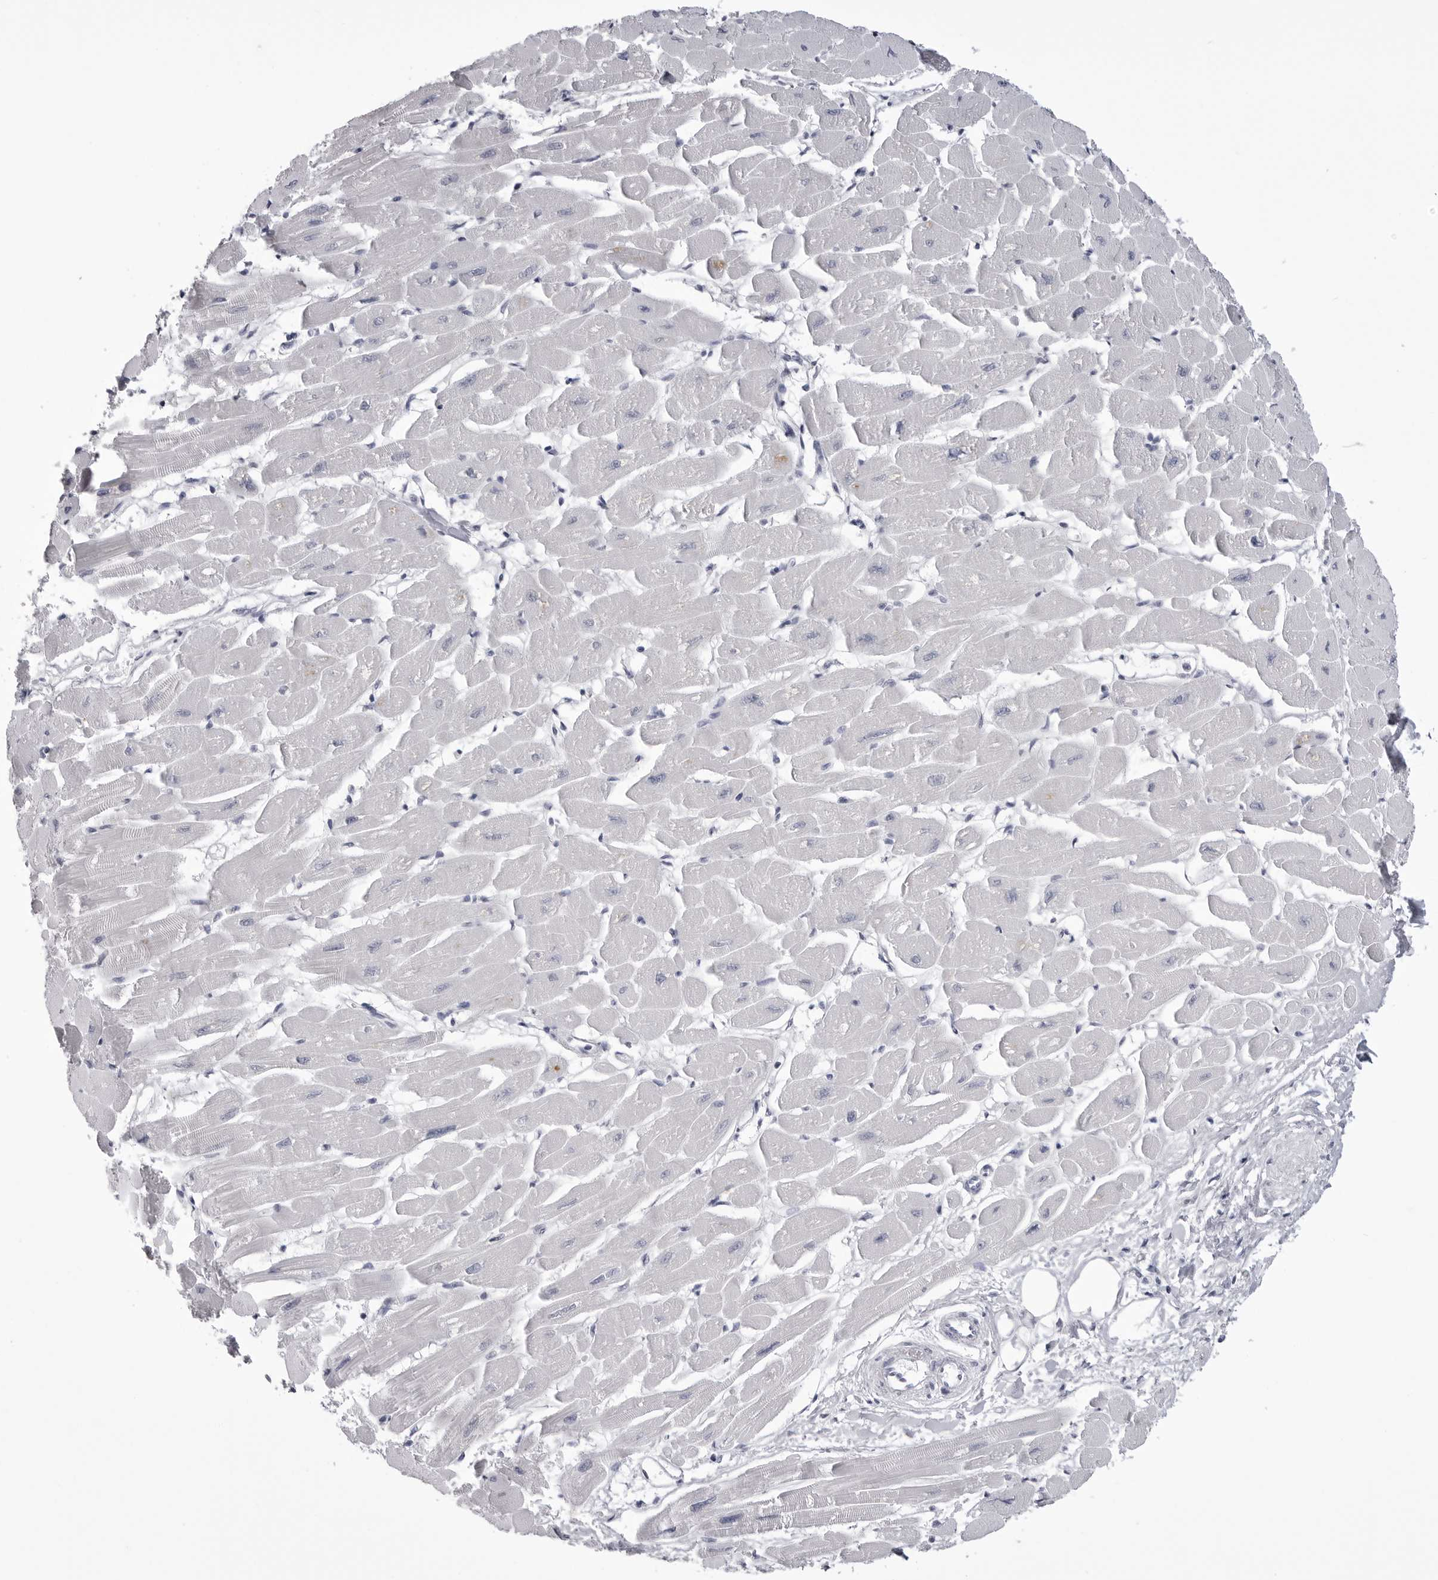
{"staining": {"intensity": "negative", "quantity": "none", "location": "none"}, "tissue": "heart muscle", "cell_type": "Cardiomyocytes", "image_type": "normal", "snomed": [{"axis": "morphology", "description": "Normal tissue, NOS"}, {"axis": "topography", "description": "Heart"}], "caption": "Immunohistochemical staining of unremarkable heart muscle demonstrates no significant positivity in cardiomyocytes. The staining is performed using DAB (3,3'-diaminobenzidine) brown chromogen with nuclei counter-stained in using hematoxylin.", "gene": "TUFM", "patient": {"sex": "female", "age": 54}}